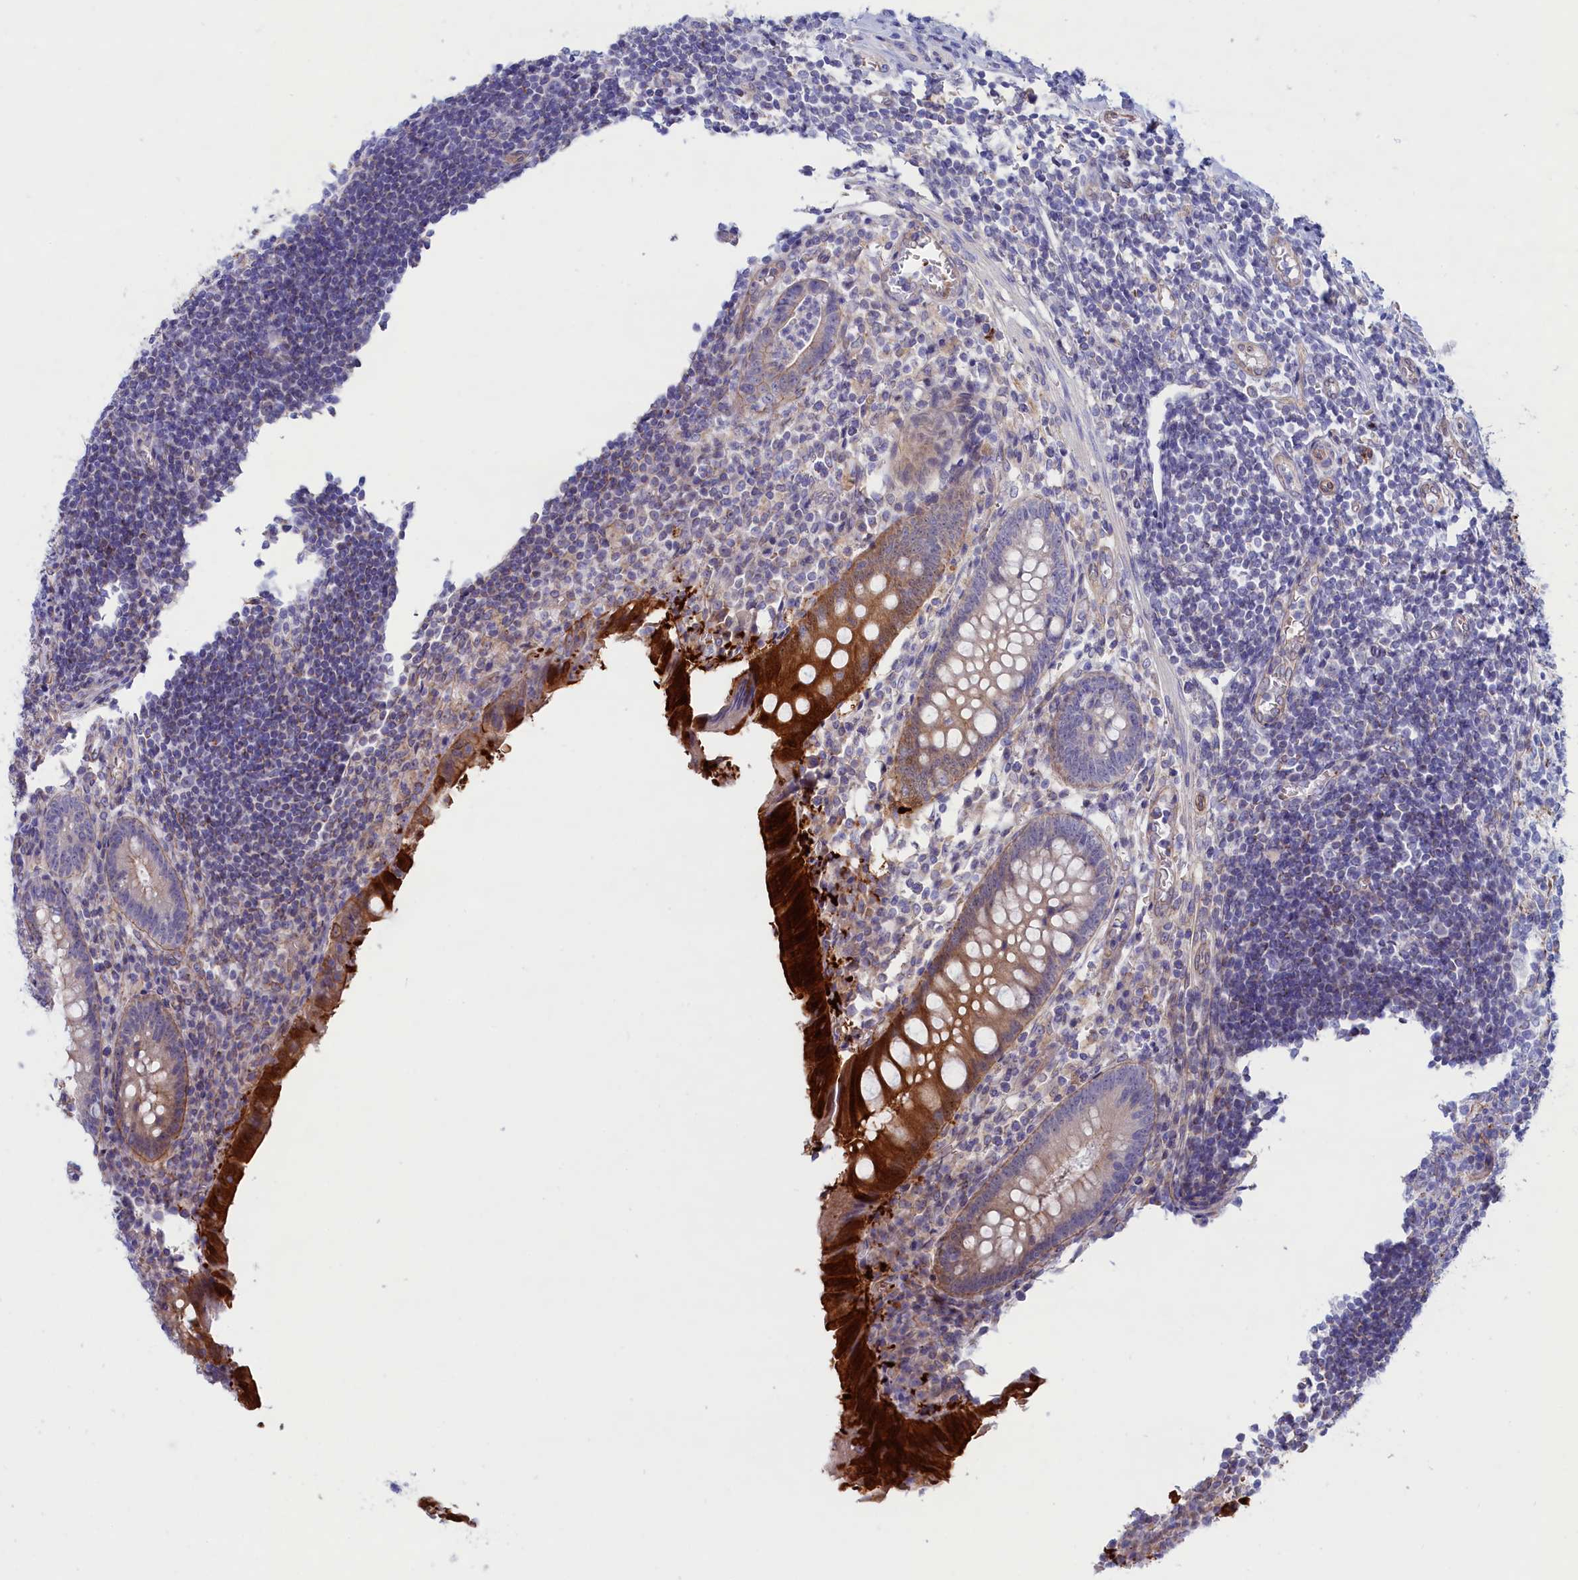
{"staining": {"intensity": "strong", "quantity": "<25%", "location": "cytoplasmic/membranous"}, "tissue": "appendix", "cell_type": "Glandular cells", "image_type": "normal", "snomed": [{"axis": "morphology", "description": "Normal tissue, NOS"}, {"axis": "topography", "description": "Appendix"}], "caption": "A high-resolution photomicrograph shows IHC staining of benign appendix, which displays strong cytoplasmic/membranous positivity in approximately <25% of glandular cells.", "gene": "ABCC12", "patient": {"sex": "female", "age": 17}}